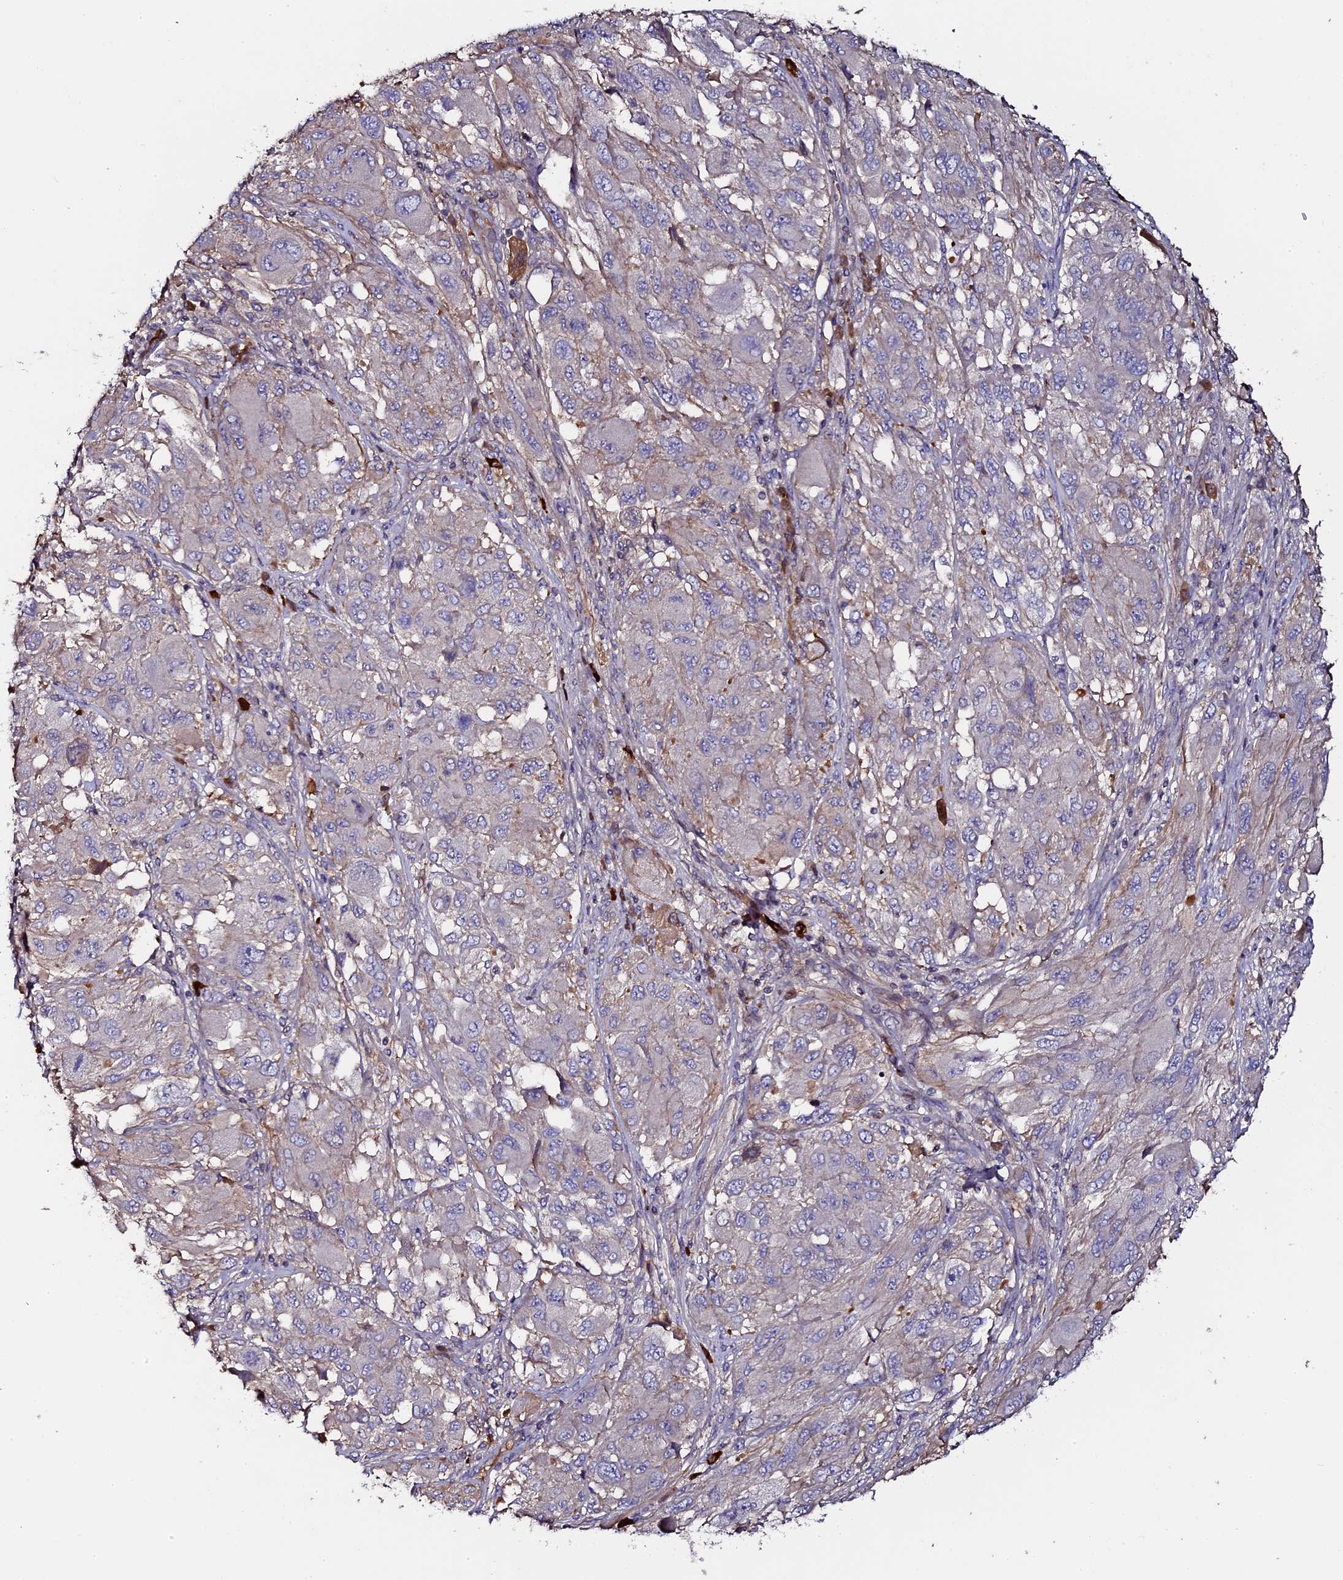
{"staining": {"intensity": "negative", "quantity": "none", "location": "none"}, "tissue": "melanoma", "cell_type": "Tumor cells", "image_type": "cancer", "snomed": [{"axis": "morphology", "description": "Malignant melanoma, NOS"}, {"axis": "topography", "description": "Skin"}], "caption": "IHC micrograph of neoplastic tissue: melanoma stained with DAB (3,3'-diaminobenzidine) reveals no significant protein staining in tumor cells. (Brightfield microscopy of DAB (3,3'-diaminobenzidine) immunohistochemistry at high magnification).", "gene": "LYG2", "patient": {"sex": "female", "age": 91}}